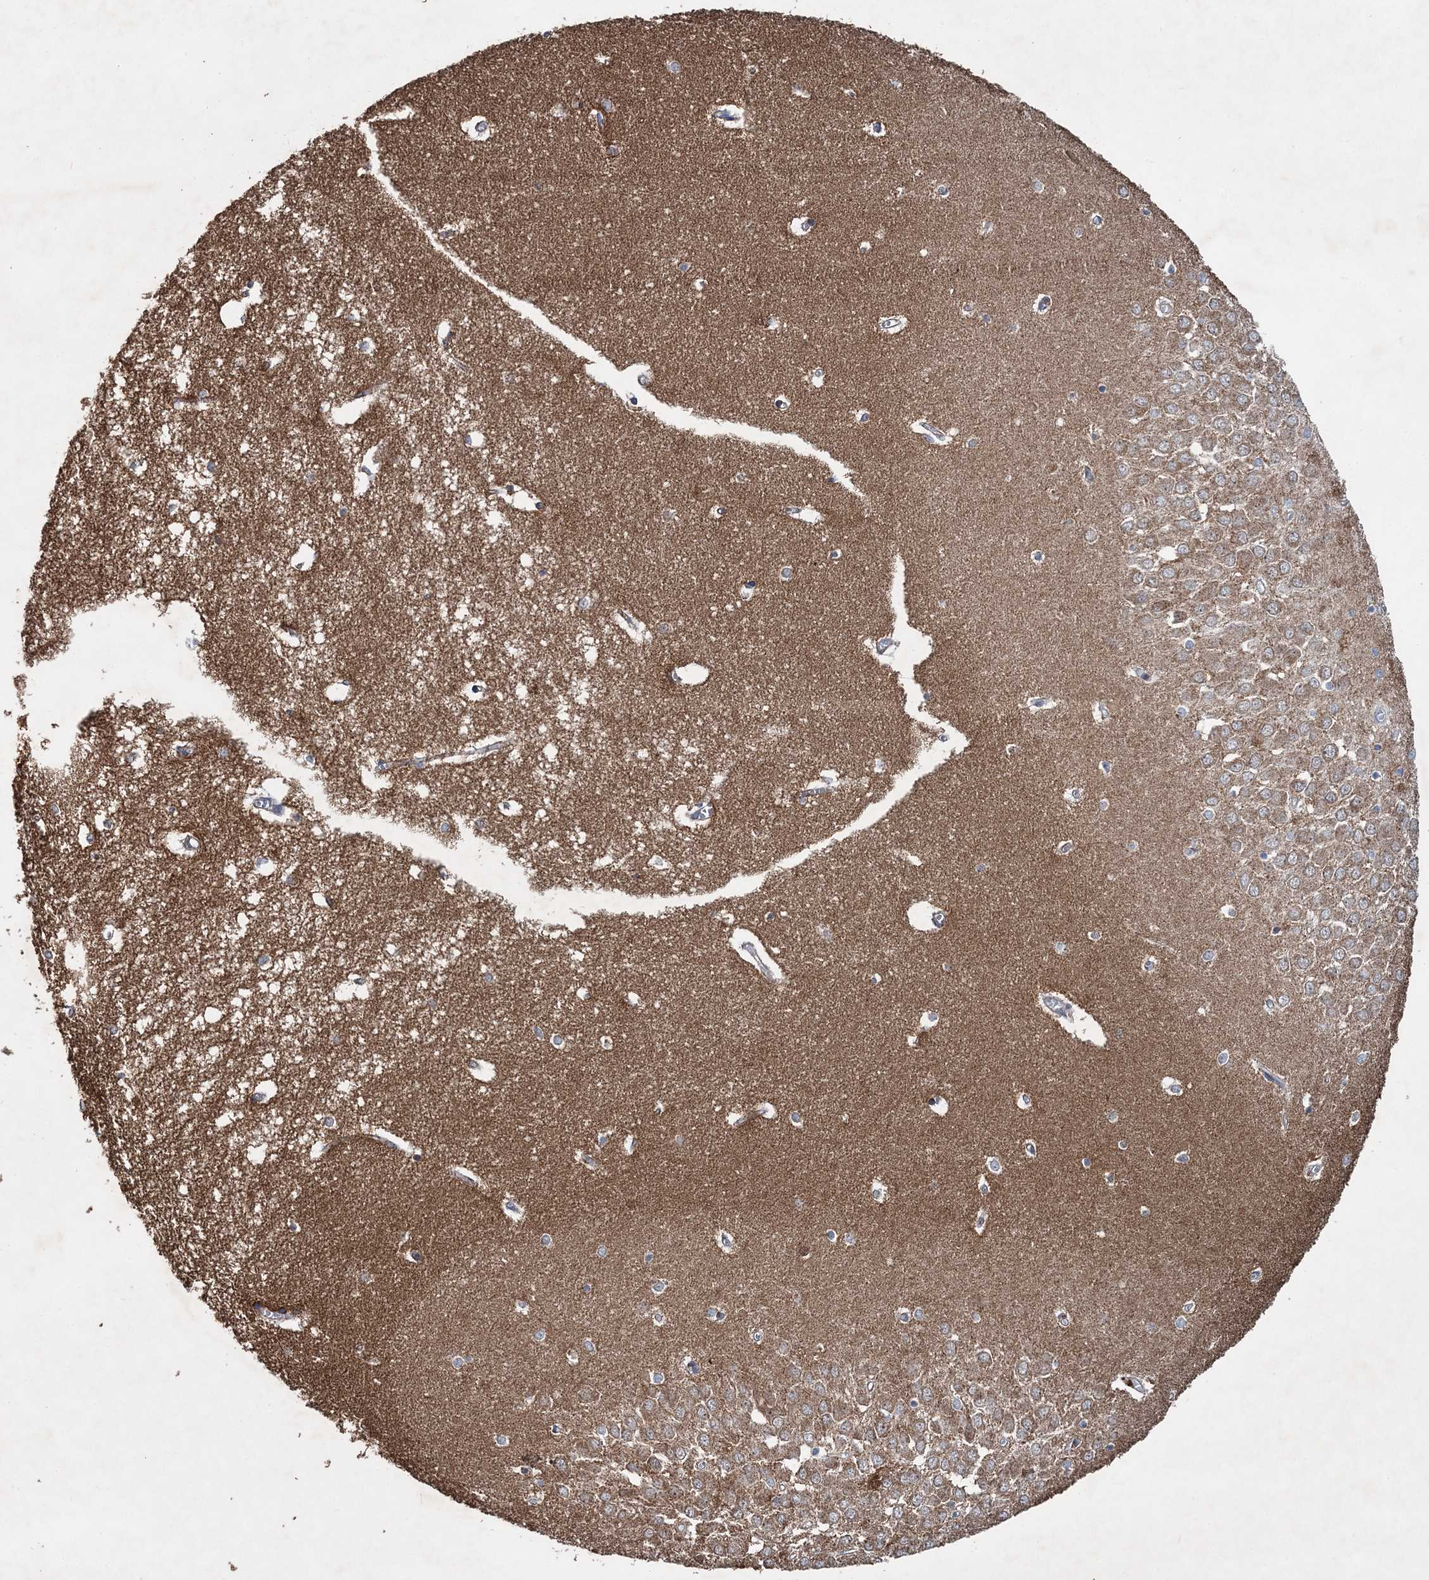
{"staining": {"intensity": "weak", "quantity": "<25%", "location": "cytoplasmic/membranous"}, "tissue": "hippocampus", "cell_type": "Glial cells", "image_type": "normal", "snomed": [{"axis": "morphology", "description": "Normal tissue, NOS"}, {"axis": "topography", "description": "Hippocampus"}], "caption": "This is an immunohistochemistry micrograph of unremarkable hippocampus. There is no positivity in glial cells.", "gene": "SPAG16", "patient": {"sex": "male", "age": 70}}